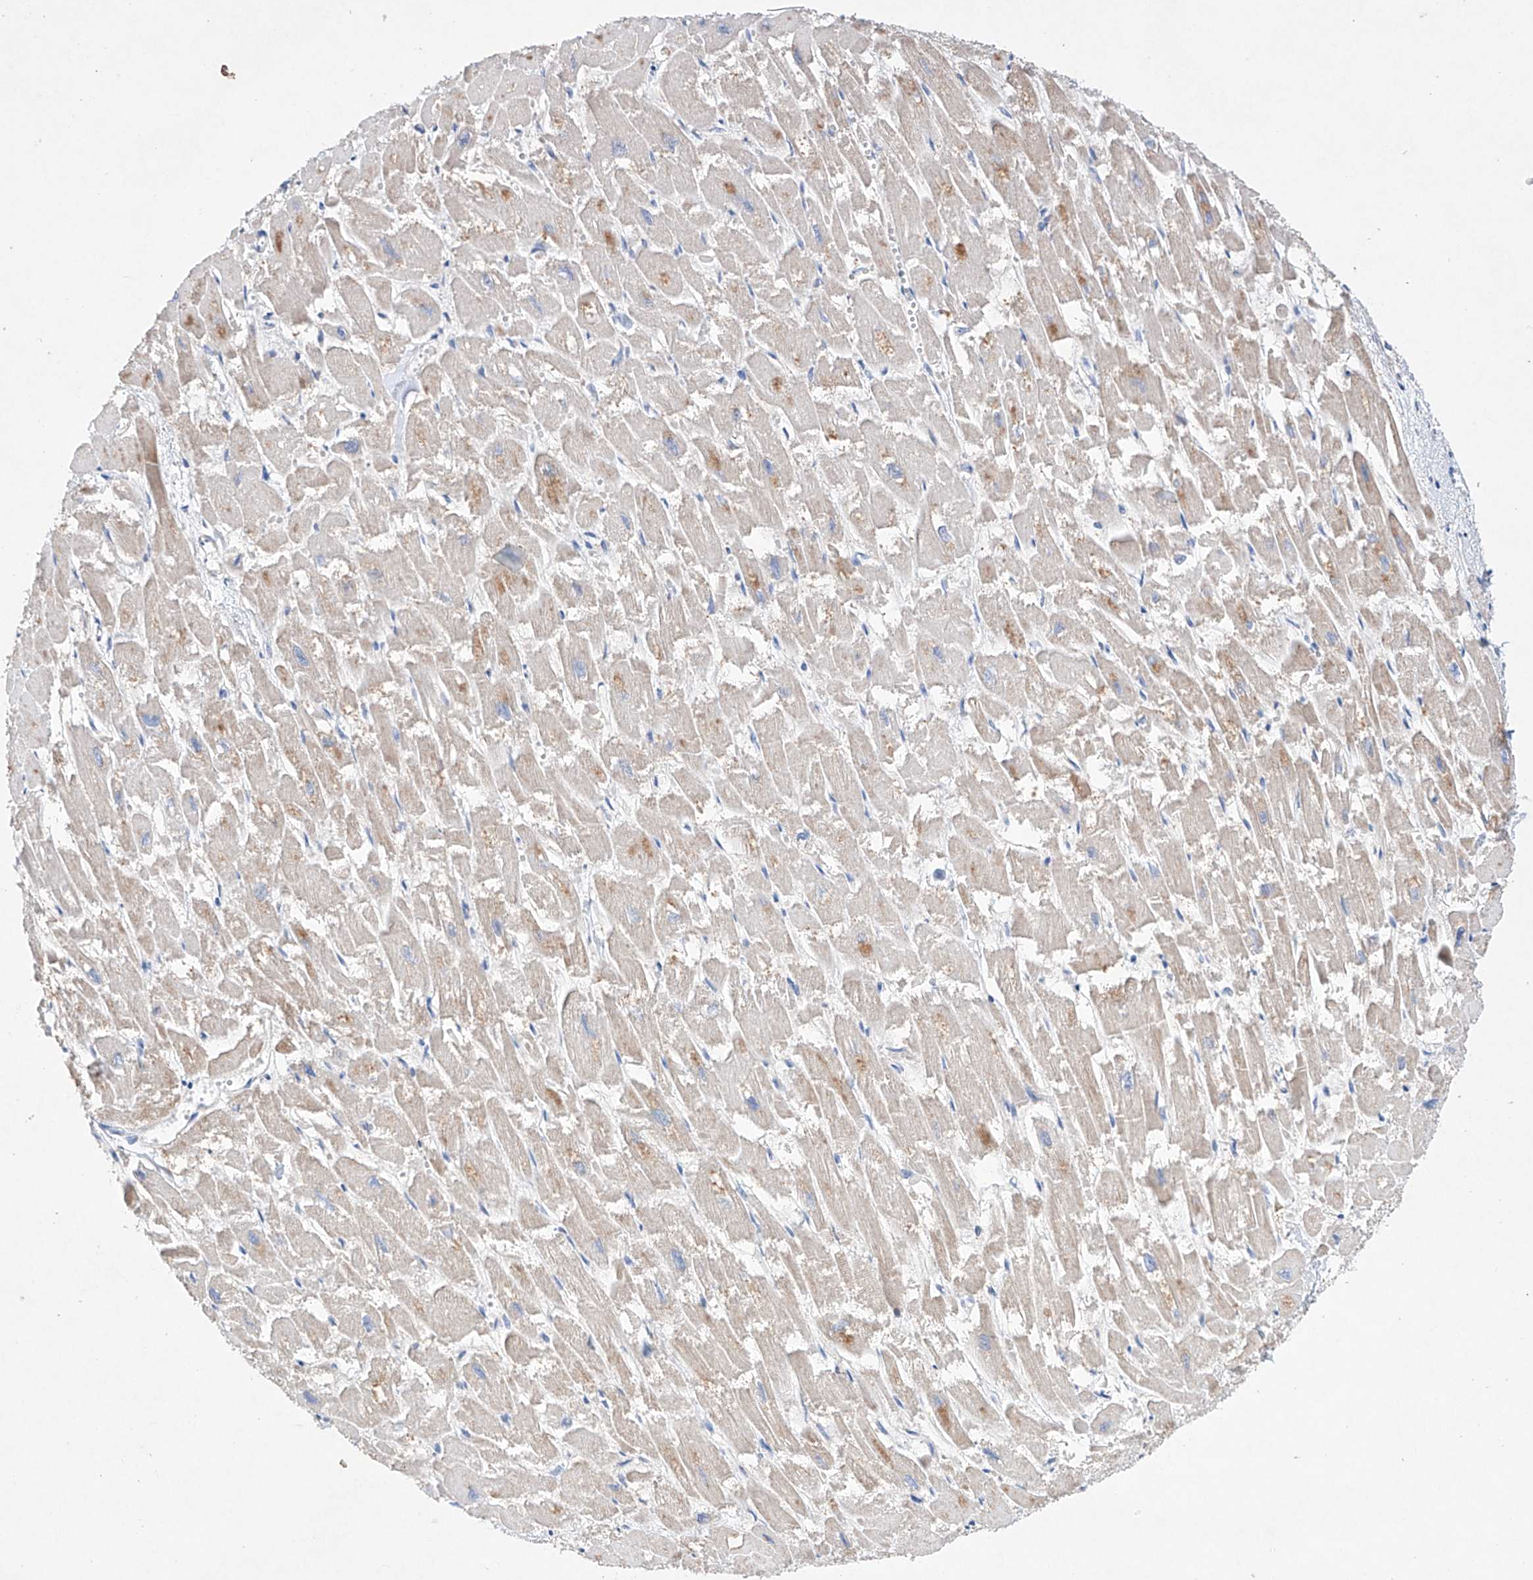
{"staining": {"intensity": "moderate", "quantity": "25%-75%", "location": "cytoplasmic/membranous"}, "tissue": "heart muscle", "cell_type": "Cardiomyocytes", "image_type": "normal", "snomed": [{"axis": "morphology", "description": "Normal tissue, NOS"}, {"axis": "topography", "description": "Heart"}], "caption": "DAB immunohistochemical staining of normal human heart muscle exhibits moderate cytoplasmic/membranous protein expression in approximately 25%-75% of cardiomyocytes. Nuclei are stained in blue.", "gene": "NRROS", "patient": {"sex": "male", "age": 54}}